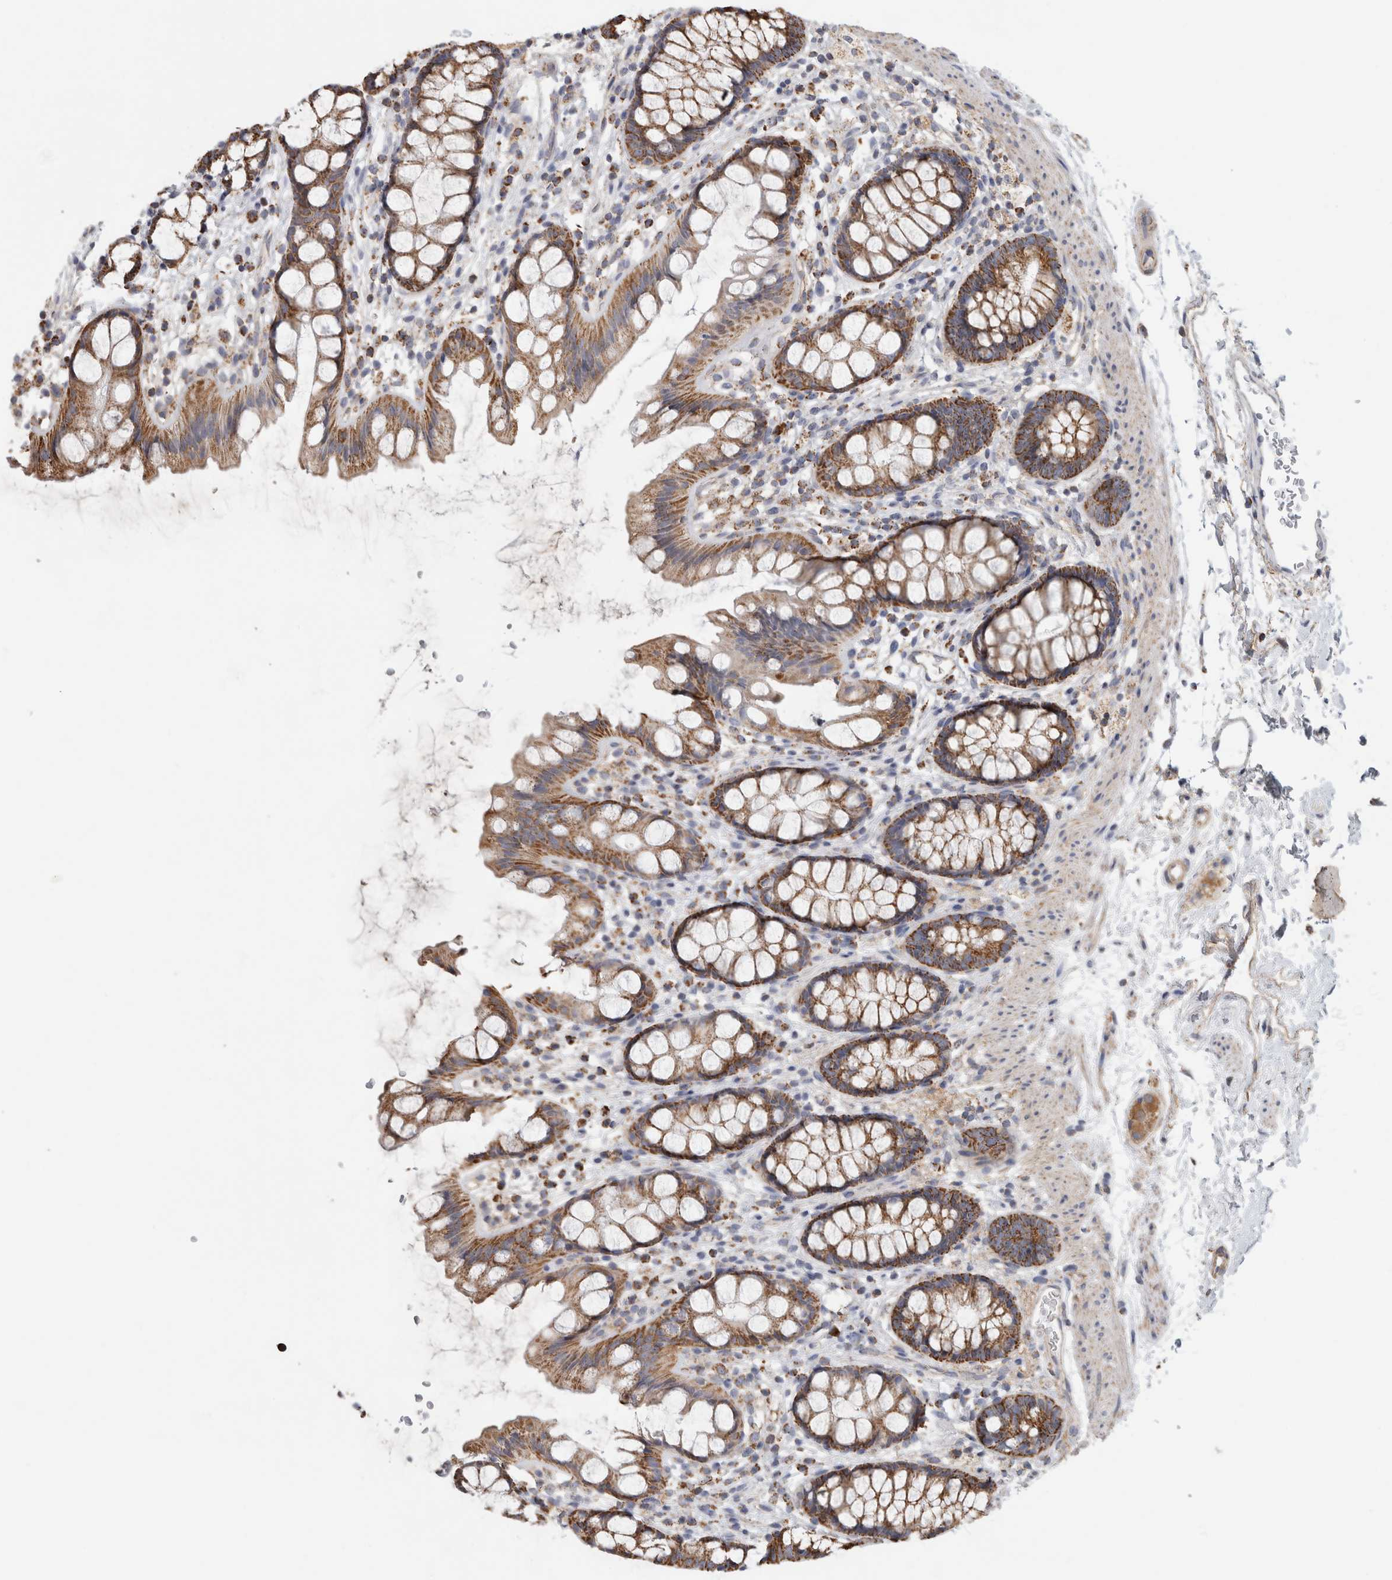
{"staining": {"intensity": "moderate", "quantity": ">75%", "location": "cytoplasmic/membranous"}, "tissue": "rectum", "cell_type": "Glandular cells", "image_type": "normal", "snomed": [{"axis": "morphology", "description": "Normal tissue, NOS"}, {"axis": "topography", "description": "Rectum"}], "caption": "Brown immunohistochemical staining in benign human rectum shows moderate cytoplasmic/membranous positivity in about >75% of glandular cells. (DAB = brown stain, brightfield microscopy at high magnification).", "gene": "ST8SIA1", "patient": {"sex": "female", "age": 65}}